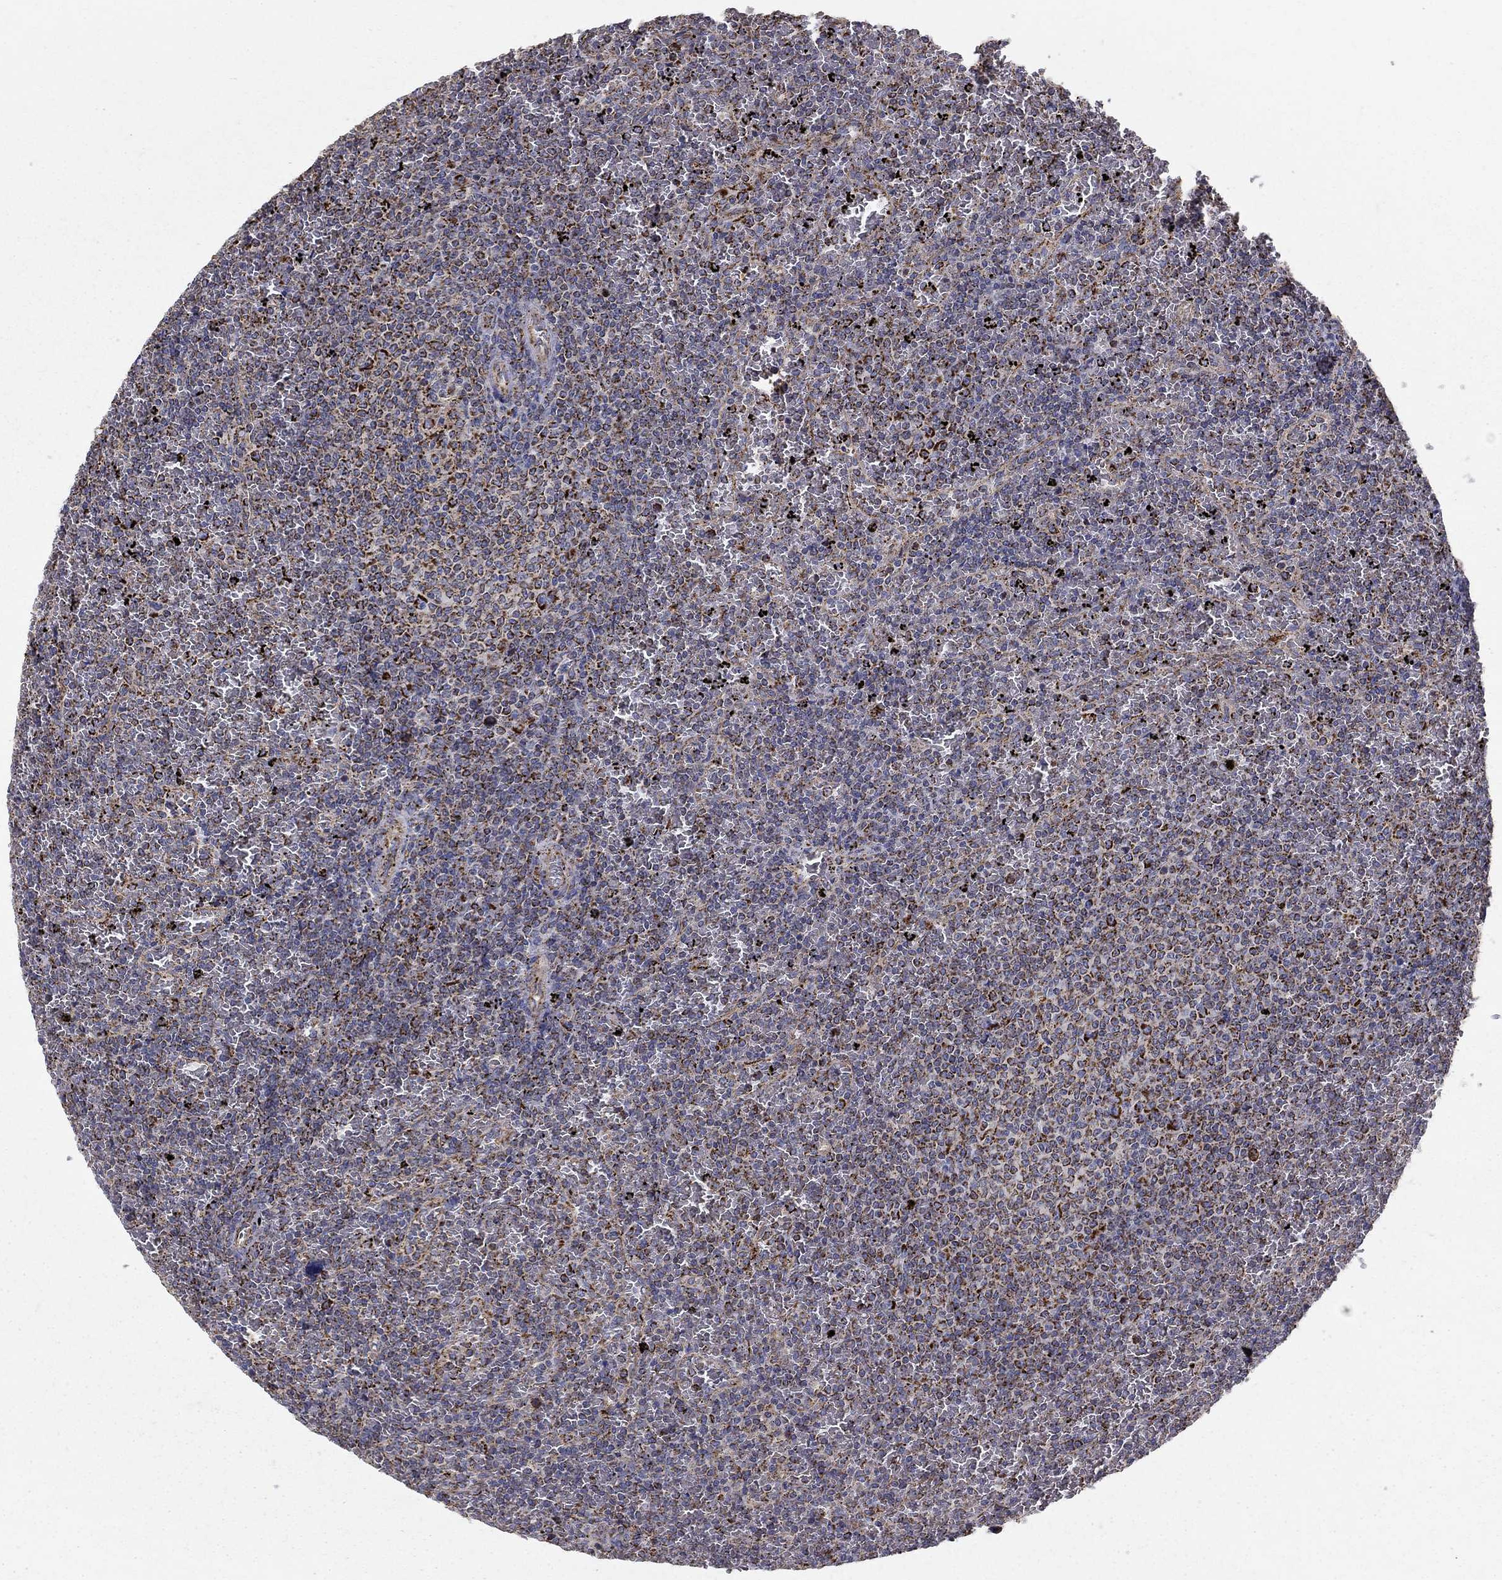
{"staining": {"intensity": "moderate", "quantity": "25%-75%", "location": "cytoplasmic/membranous"}, "tissue": "lymphoma", "cell_type": "Tumor cells", "image_type": "cancer", "snomed": [{"axis": "morphology", "description": "Malignant lymphoma, non-Hodgkin's type, Low grade"}, {"axis": "topography", "description": "Spleen"}], "caption": "This is a photomicrograph of immunohistochemistry staining of malignant lymphoma, non-Hodgkin's type (low-grade), which shows moderate positivity in the cytoplasmic/membranous of tumor cells.", "gene": "GCSH", "patient": {"sex": "female", "age": 77}}